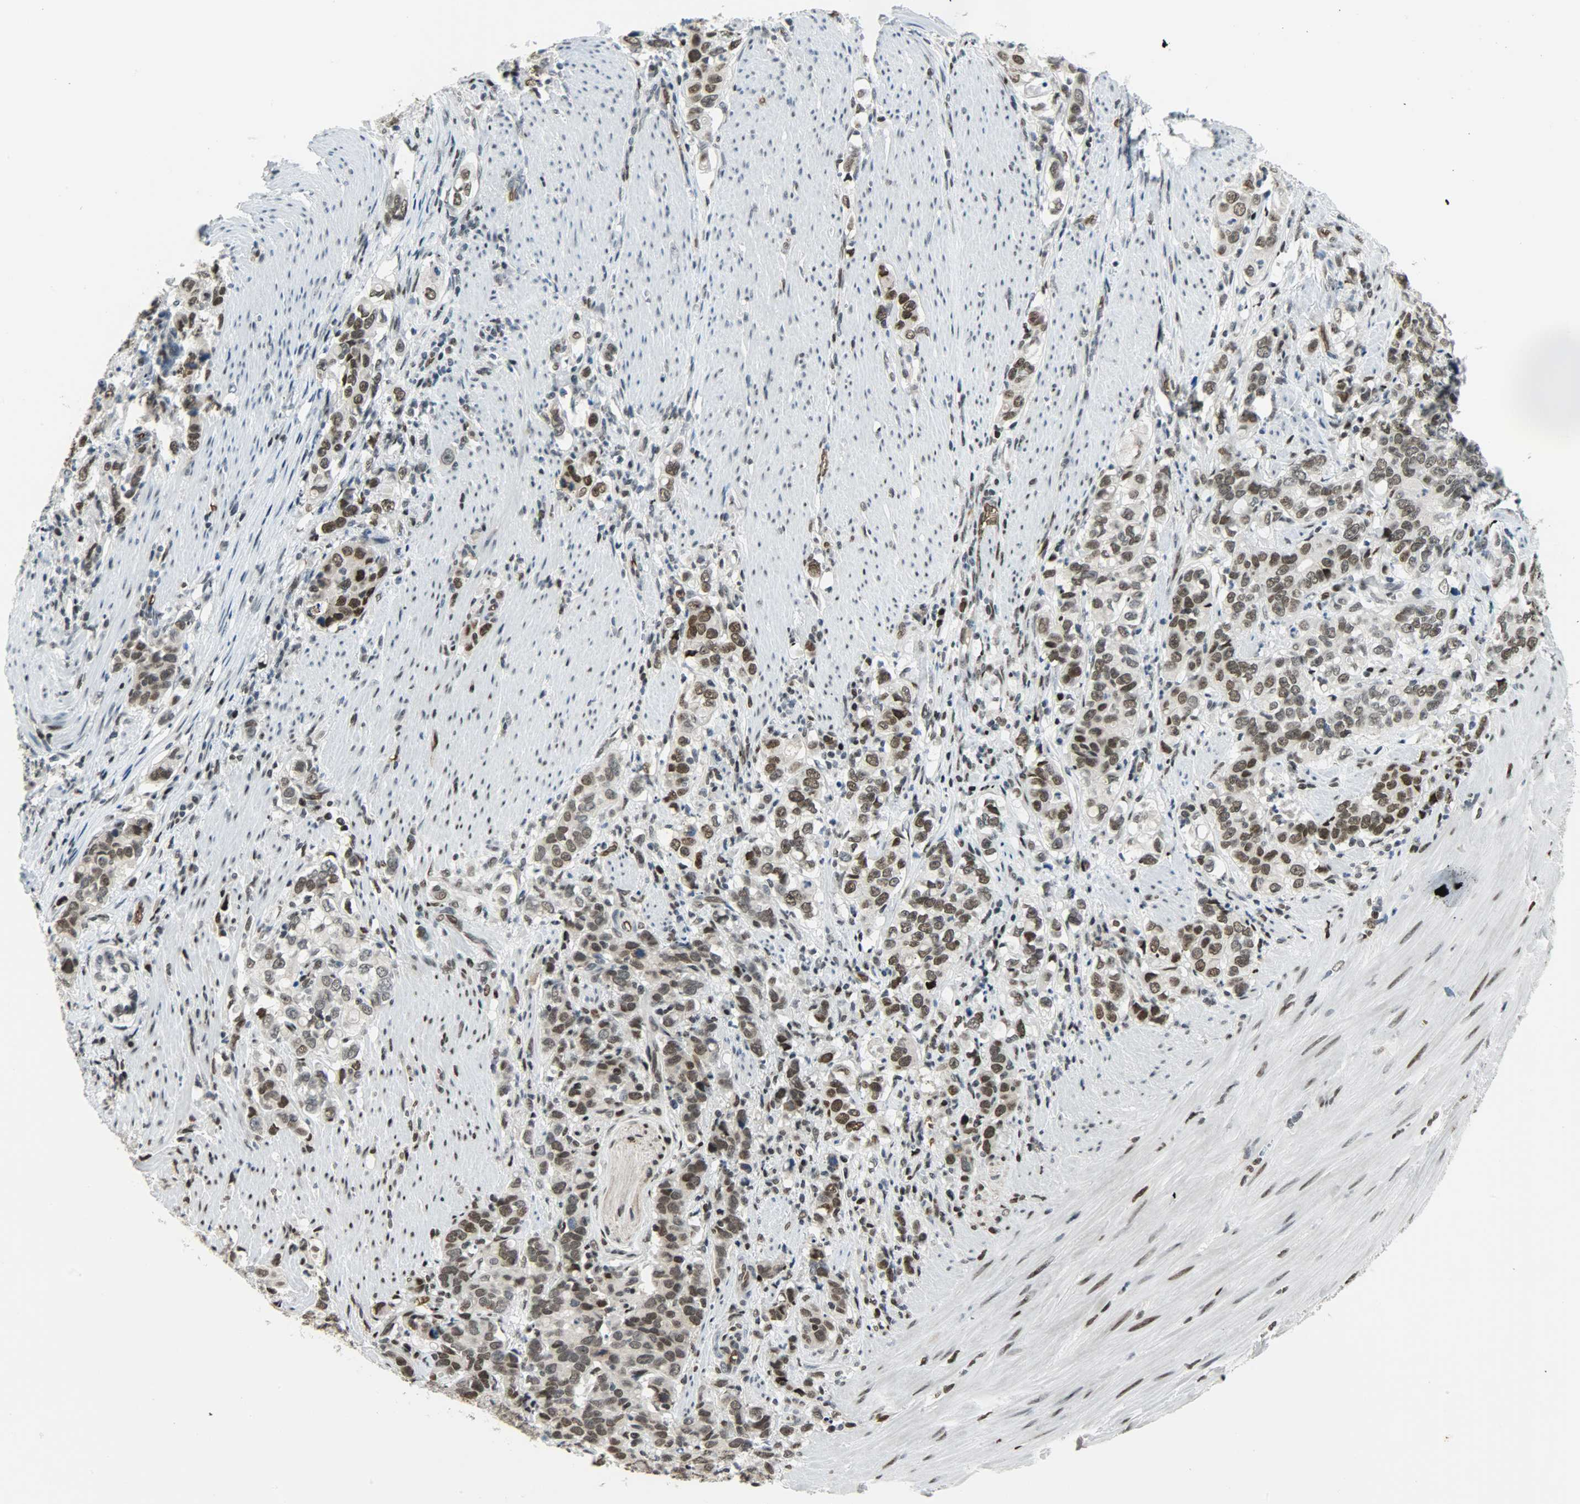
{"staining": {"intensity": "strong", "quantity": ">75%", "location": "nuclear"}, "tissue": "stomach cancer", "cell_type": "Tumor cells", "image_type": "cancer", "snomed": [{"axis": "morphology", "description": "Adenocarcinoma, NOS"}, {"axis": "topography", "description": "Stomach, lower"}], "caption": "Immunohistochemistry (IHC) (DAB (3,3'-diaminobenzidine)) staining of adenocarcinoma (stomach) displays strong nuclear protein staining in about >75% of tumor cells.", "gene": "SNAI1", "patient": {"sex": "female", "age": 72}}